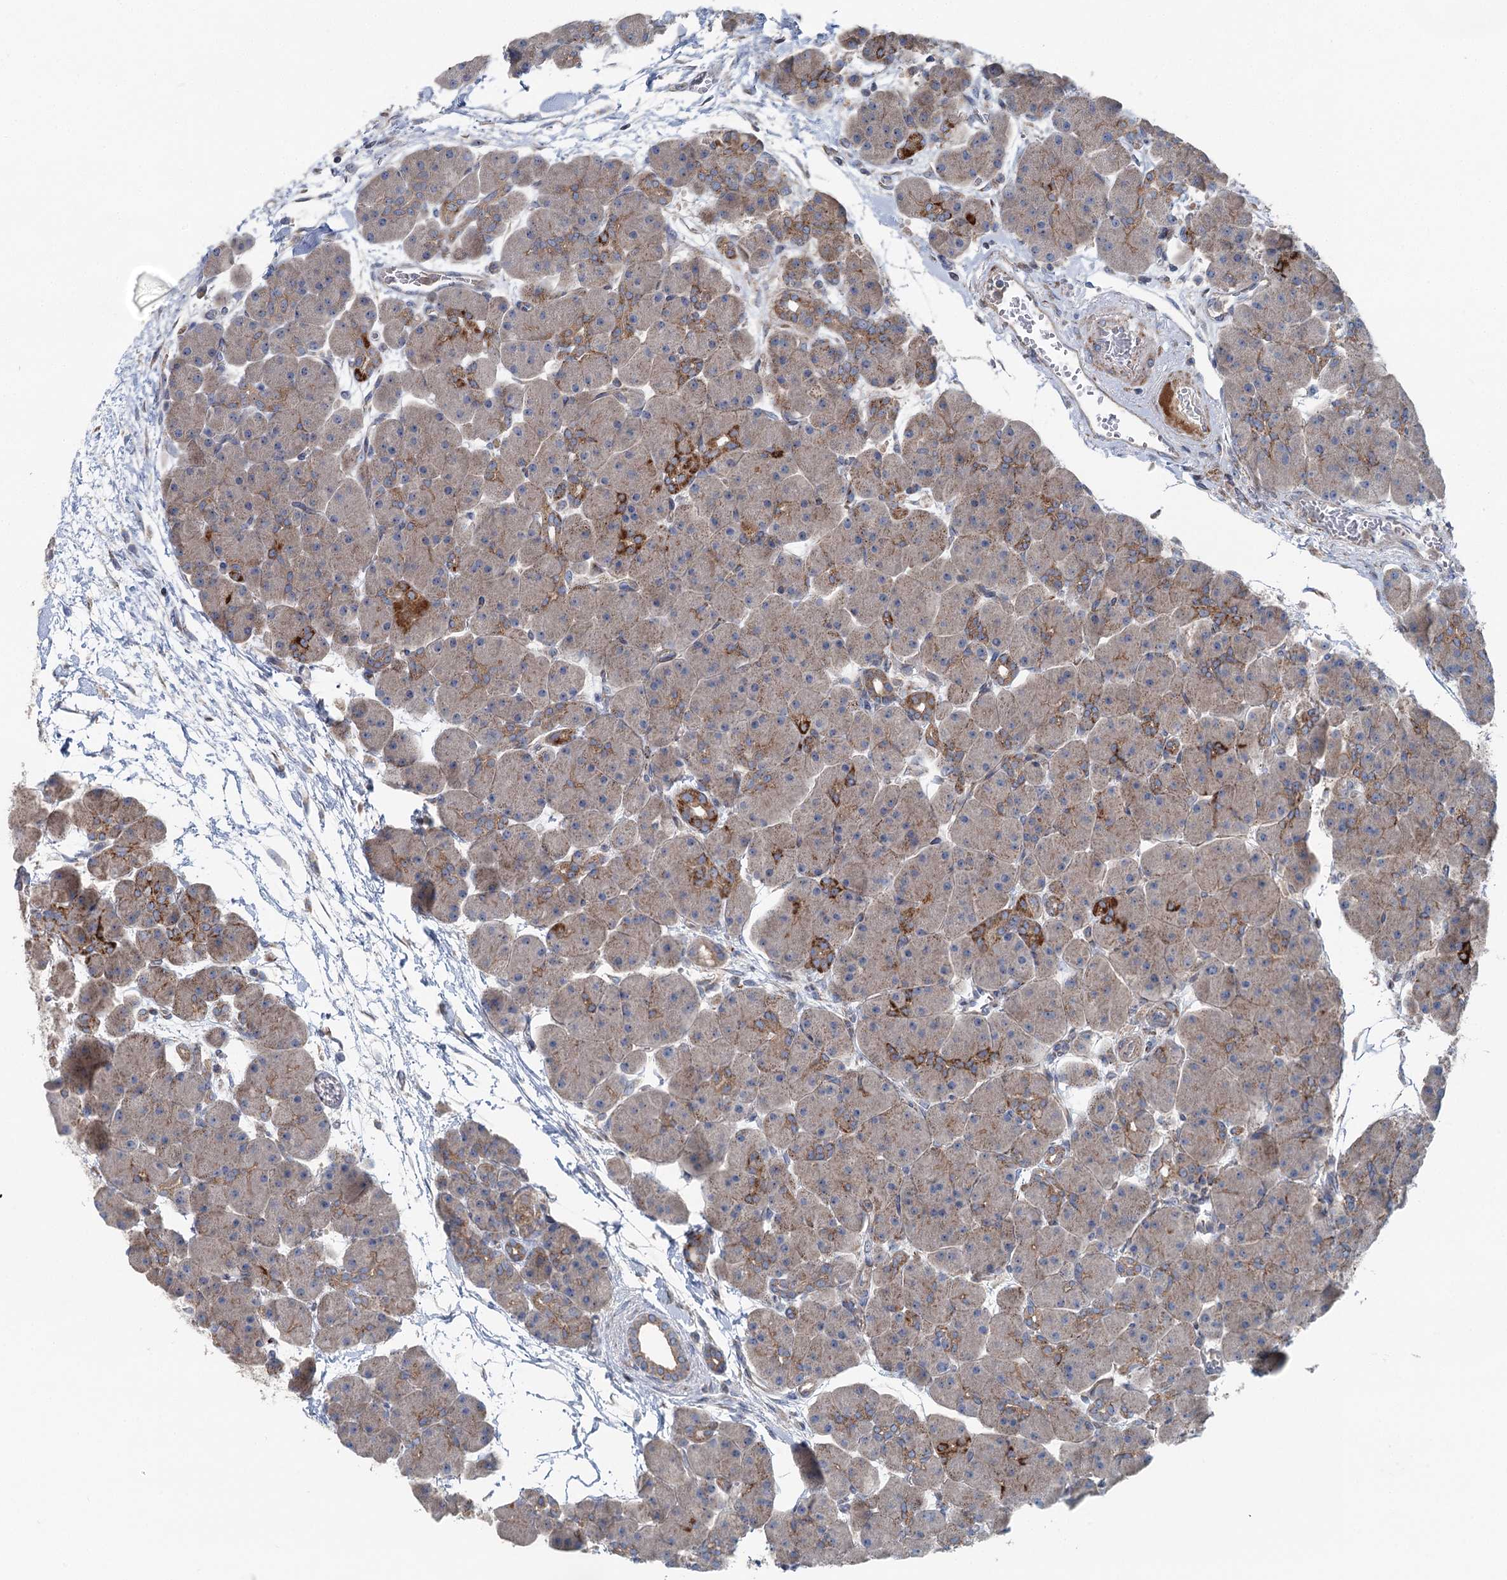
{"staining": {"intensity": "moderate", "quantity": "25%-75%", "location": "cytoplasmic/membranous"}, "tissue": "pancreas", "cell_type": "Exocrine glandular cells", "image_type": "normal", "snomed": [{"axis": "morphology", "description": "Normal tissue, NOS"}, {"axis": "topography", "description": "Pancreas"}], "caption": "Exocrine glandular cells reveal moderate cytoplasmic/membranous positivity in about 25%-75% of cells in benign pancreas. (Brightfield microscopy of DAB IHC at high magnification).", "gene": "MARK2", "patient": {"sex": "male", "age": 66}}